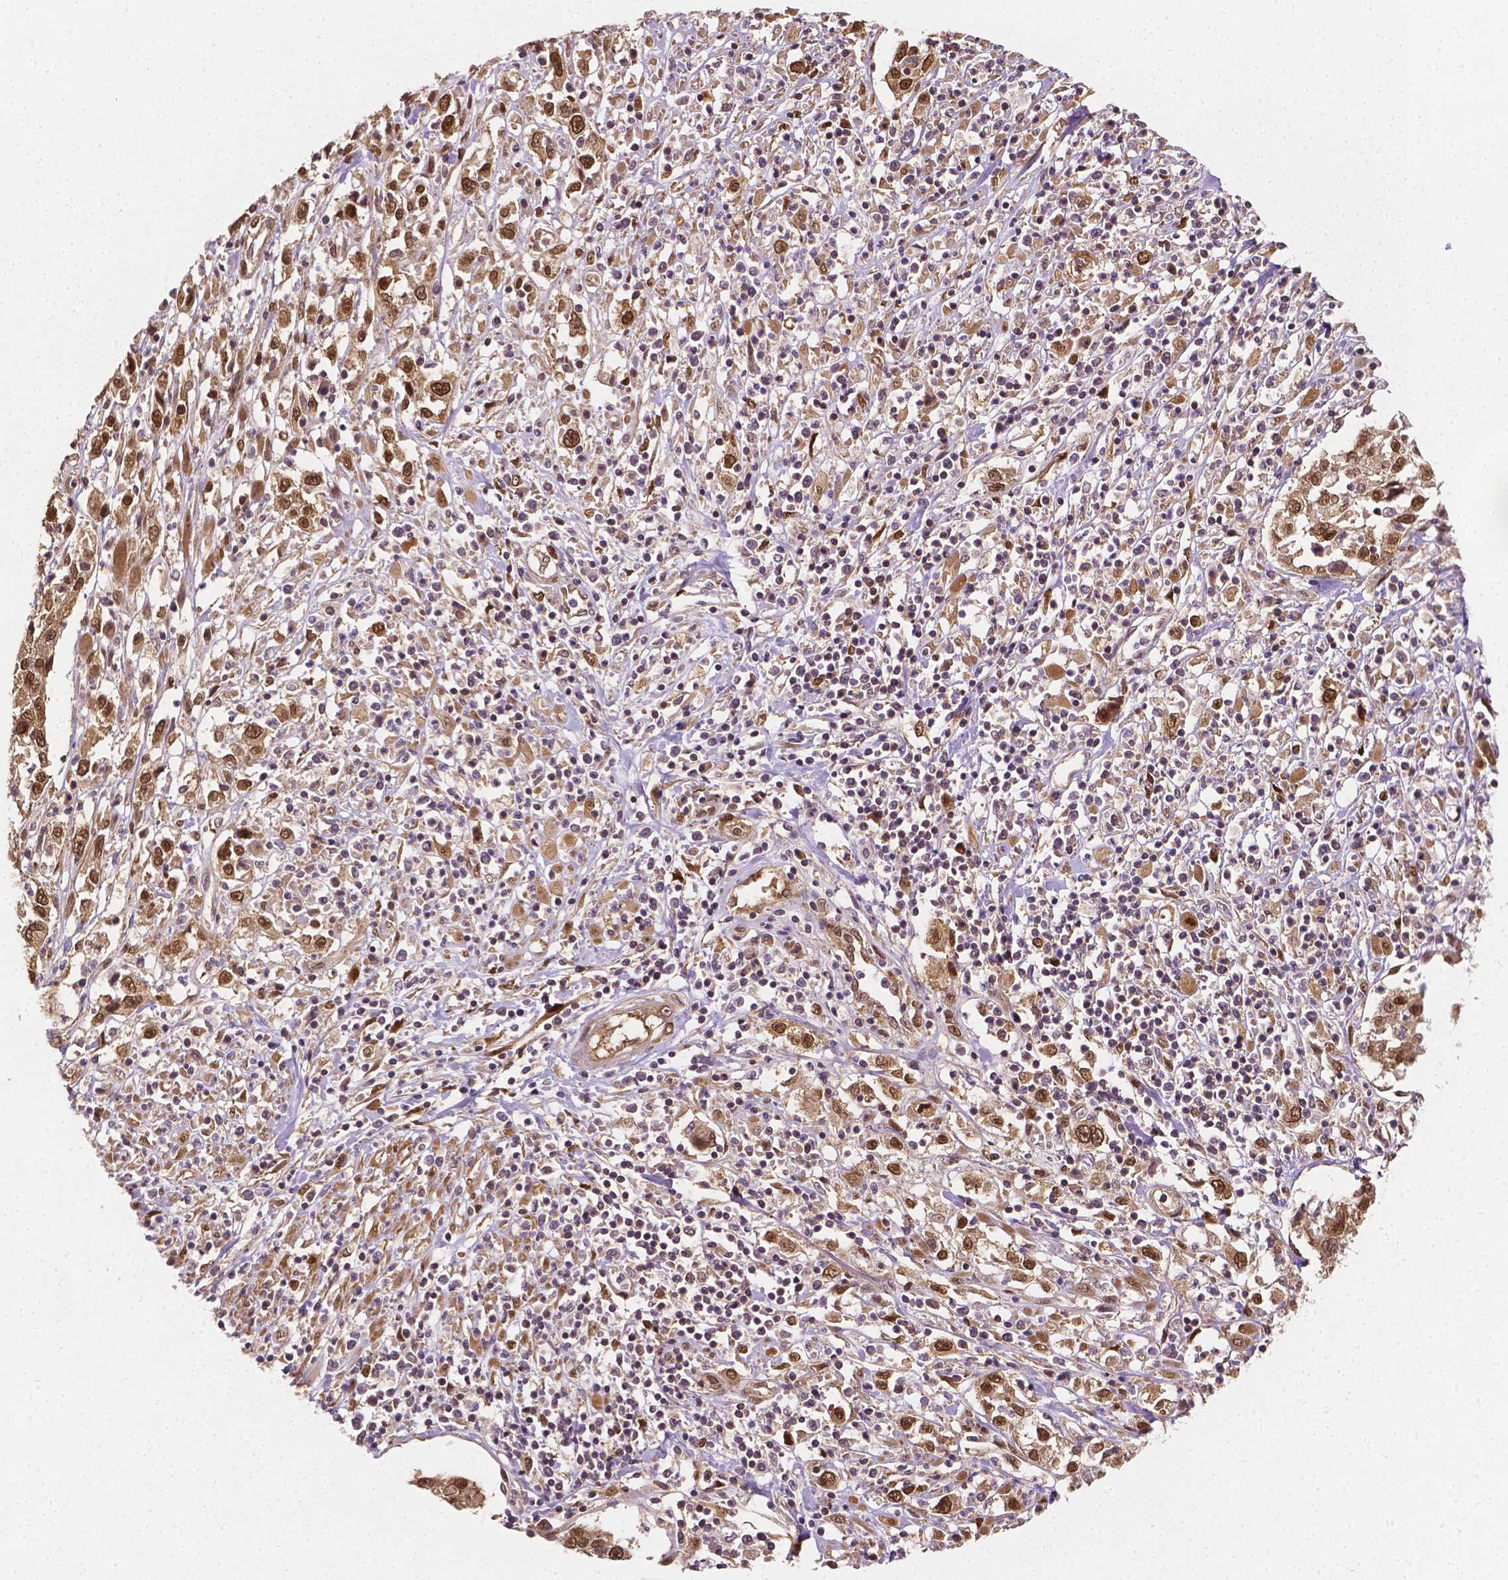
{"staining": {"intensity": "moderate", "quantity": ">75%", "location": "cytoplasmic/membranous,nuclear"}, "tissue": "cervical cancer", "cell_type": "Tumor cells", "image_type": "cancer", "snomed": [{"axis": "morphology", "description": "Adenocarcinoma, NOS"}, {"axis": "topography", "description": "Cervix"}], "caption": "DAB (3,3'-diaminobenzidine) immunohistochemical staining of human cervical cancer demonstrates moderate cytoplasmic/membranous and nuclear protein expression in approximately >75% of tumor cells.", "gene": "YAP1", "patient": {"sex": "female", "age": 40}}